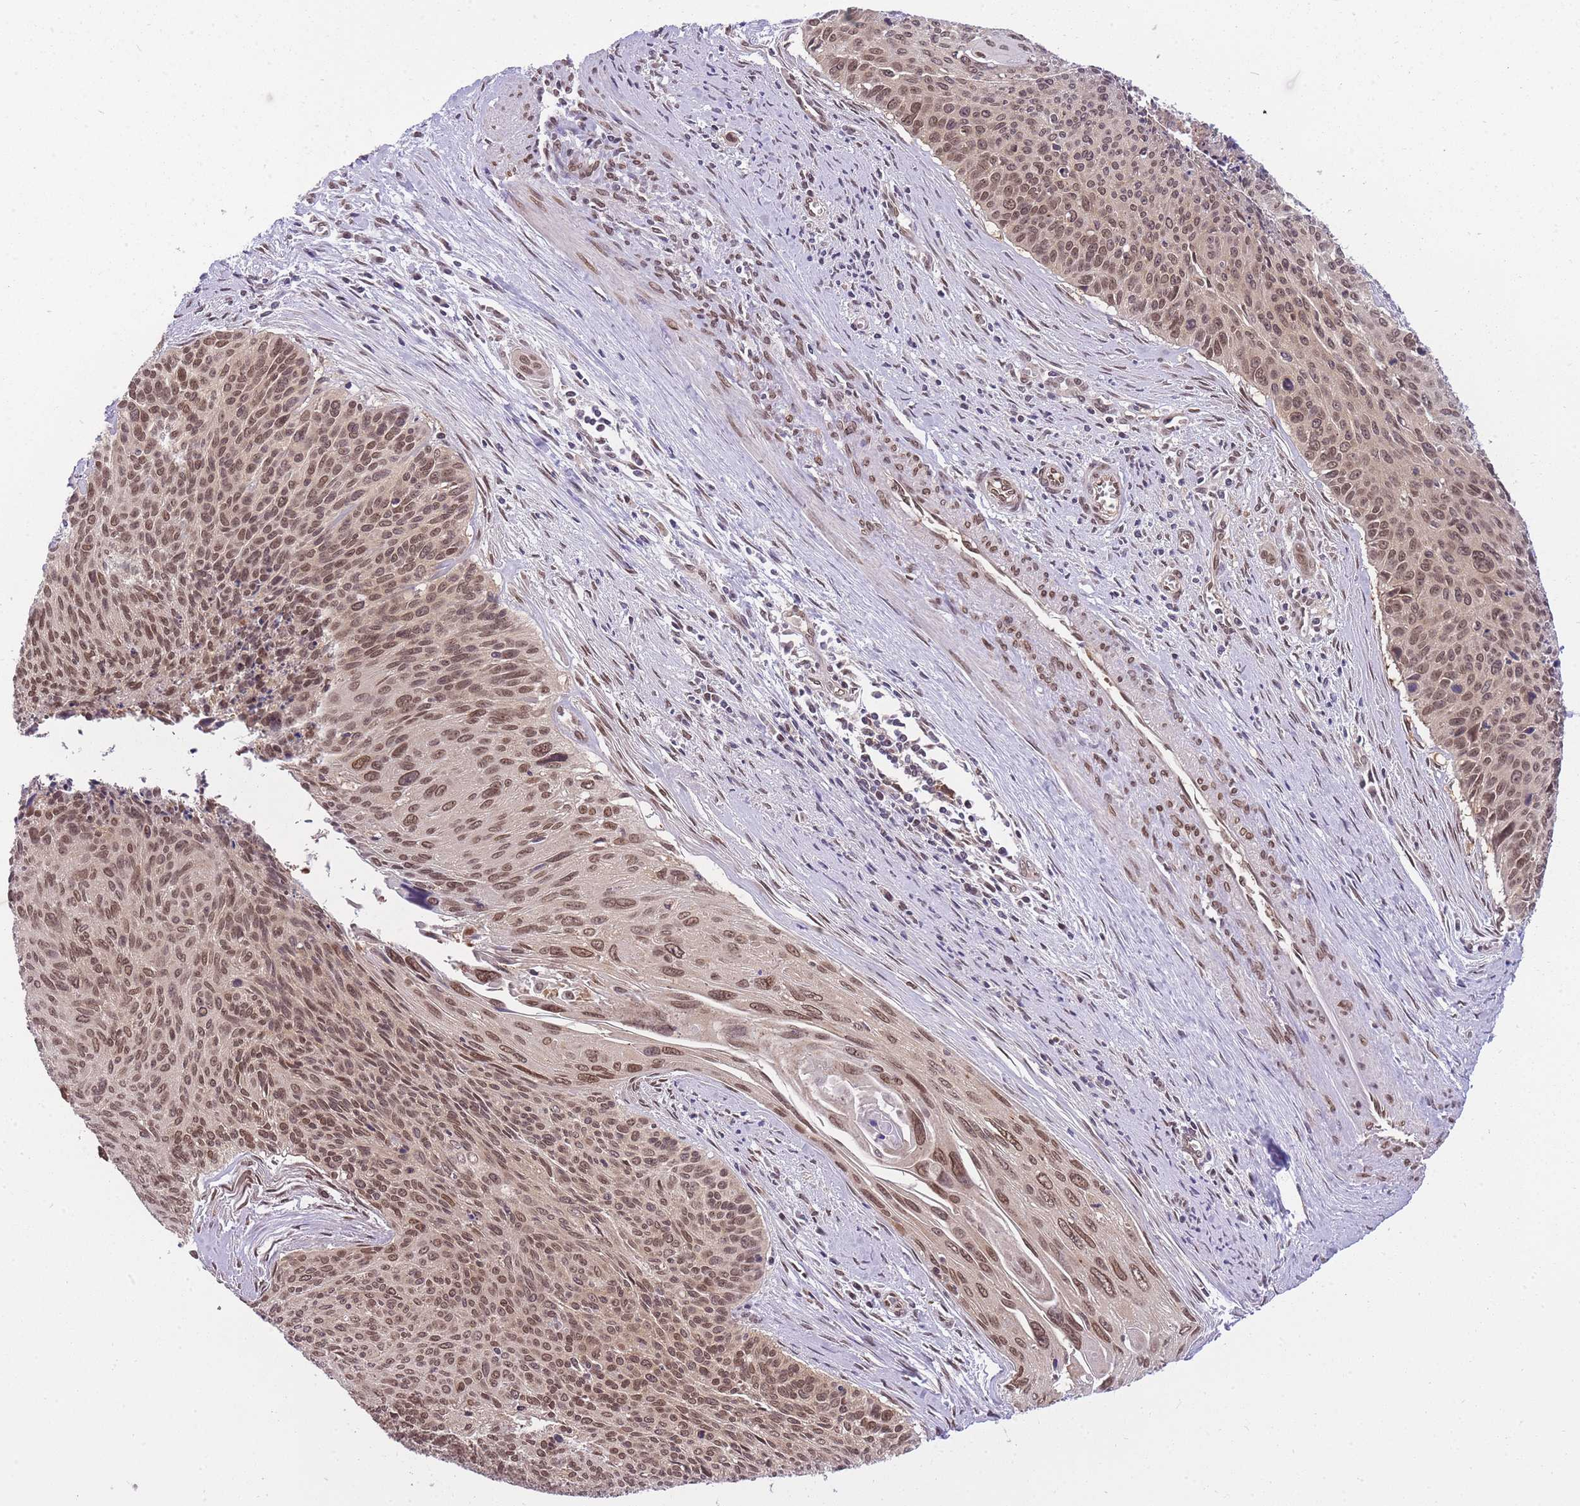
{"staining": {"intensity": "moderate", "quantity": ">75%", "location": "nuclear"}, "tissue": "cervical cancer", "cell_type": "Tumor cells", "image_type": "cancer", "snomed": [{"axis": "morphology", "description": "Squamous cell carcinoma, NOS"}, {"axis": "topography", "description": "Cervix"}], "caption": "Immunohistochemical staining of squamous cell carcinoma (cervical) exhibits medium levels of moderate nuclear protein positivity in approximately >75% of tumor cells.", "gene": "CDIP1", "patient": {"sex": "female", "age": 55}}